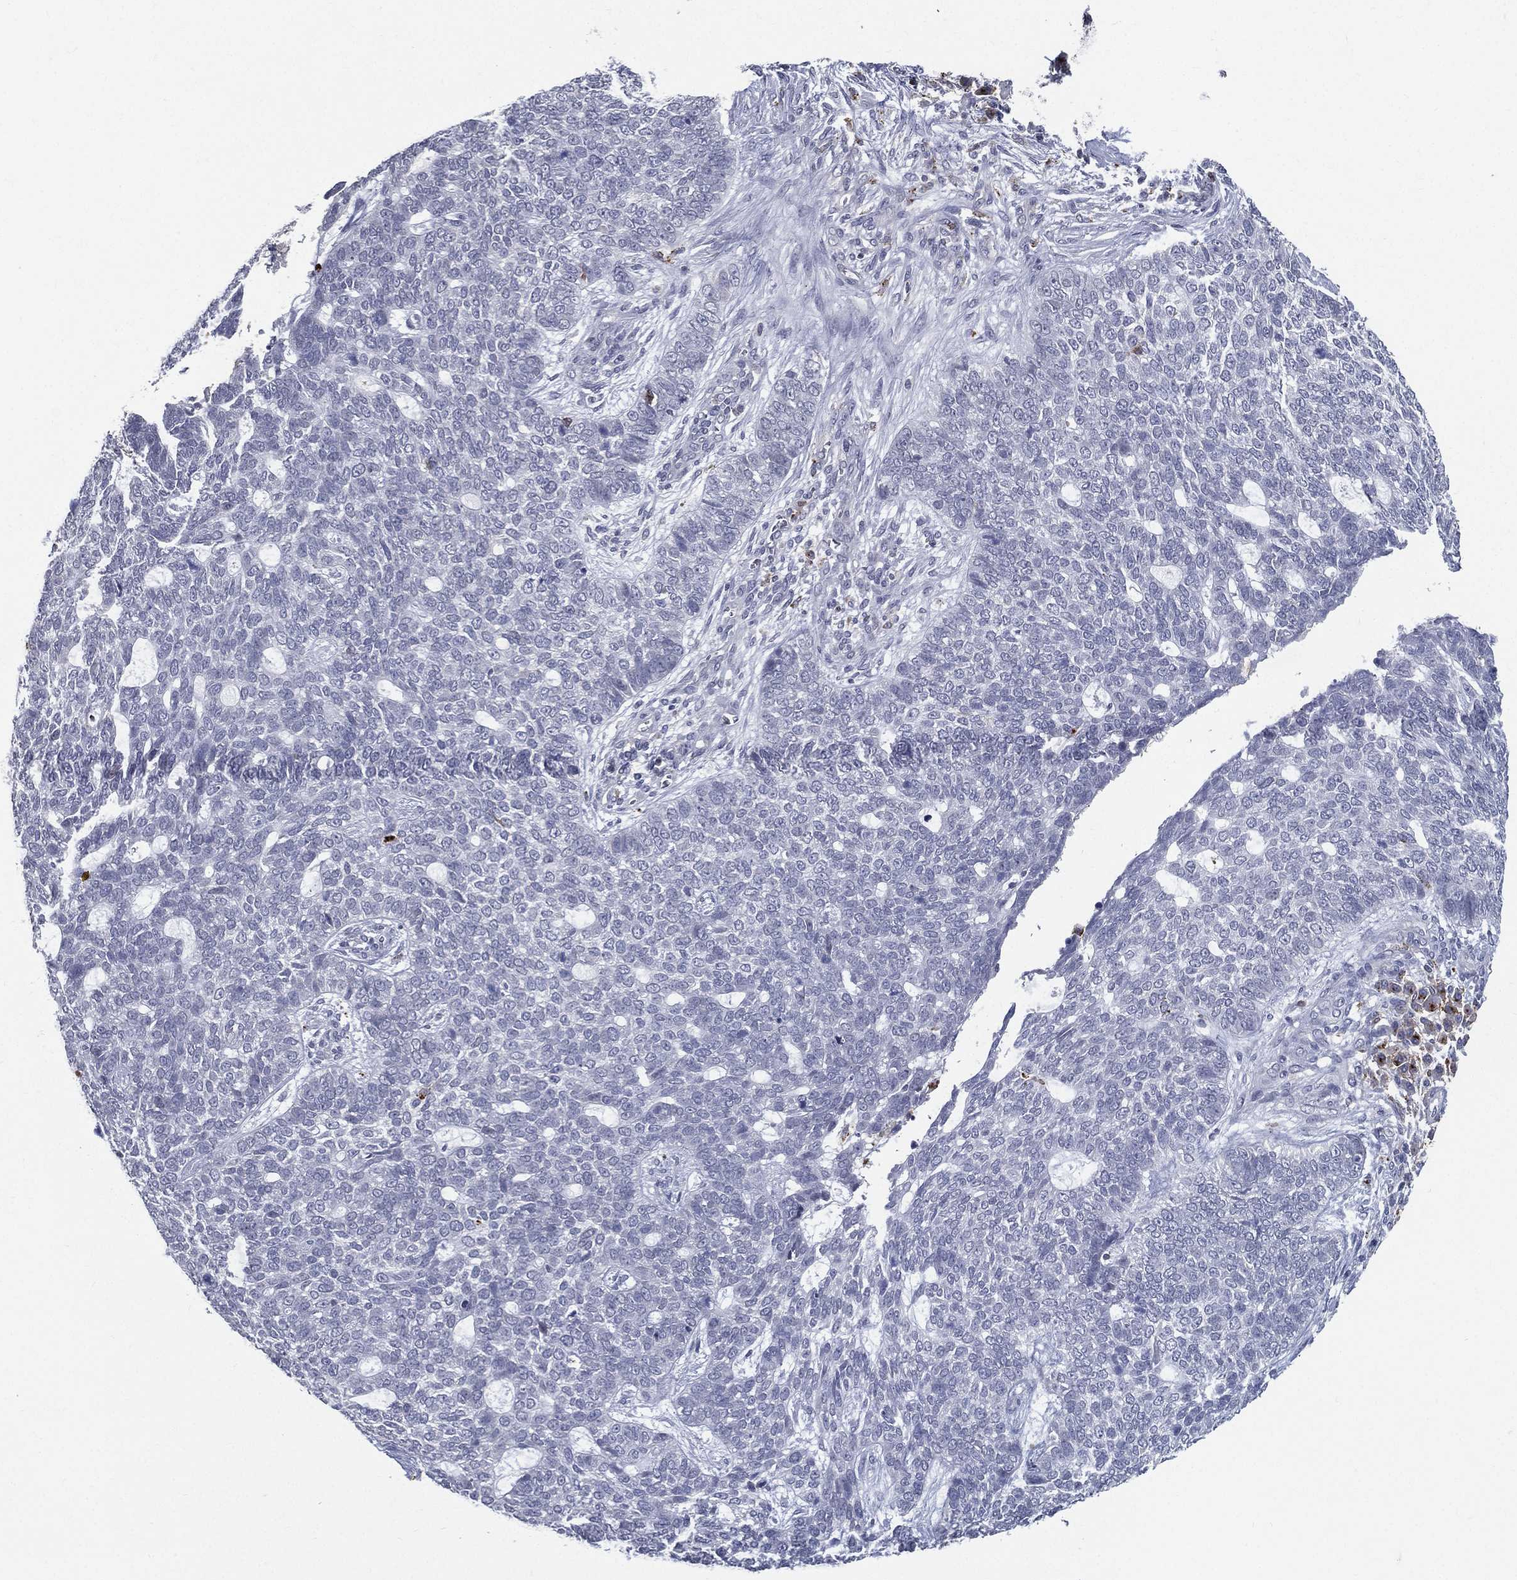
{"staining": {"intensity": "negative", "quantity": "none", "location": "none"}, "tissue": "skin cancer", "cell_type": "Tumor cells", "image_type": "cancer", "snomed": [{"axis": "morphology", "description": "Basal cell carcinoma"}, {"axis": "topography", "description": "Skin"}], "caption": "Basal cell carcinoma (skin) was stained to show a protein in brown. There is no significant staining in tumor cells.", "gene": "EVI2B", "patient": {"sex": "female", "age": 69}}